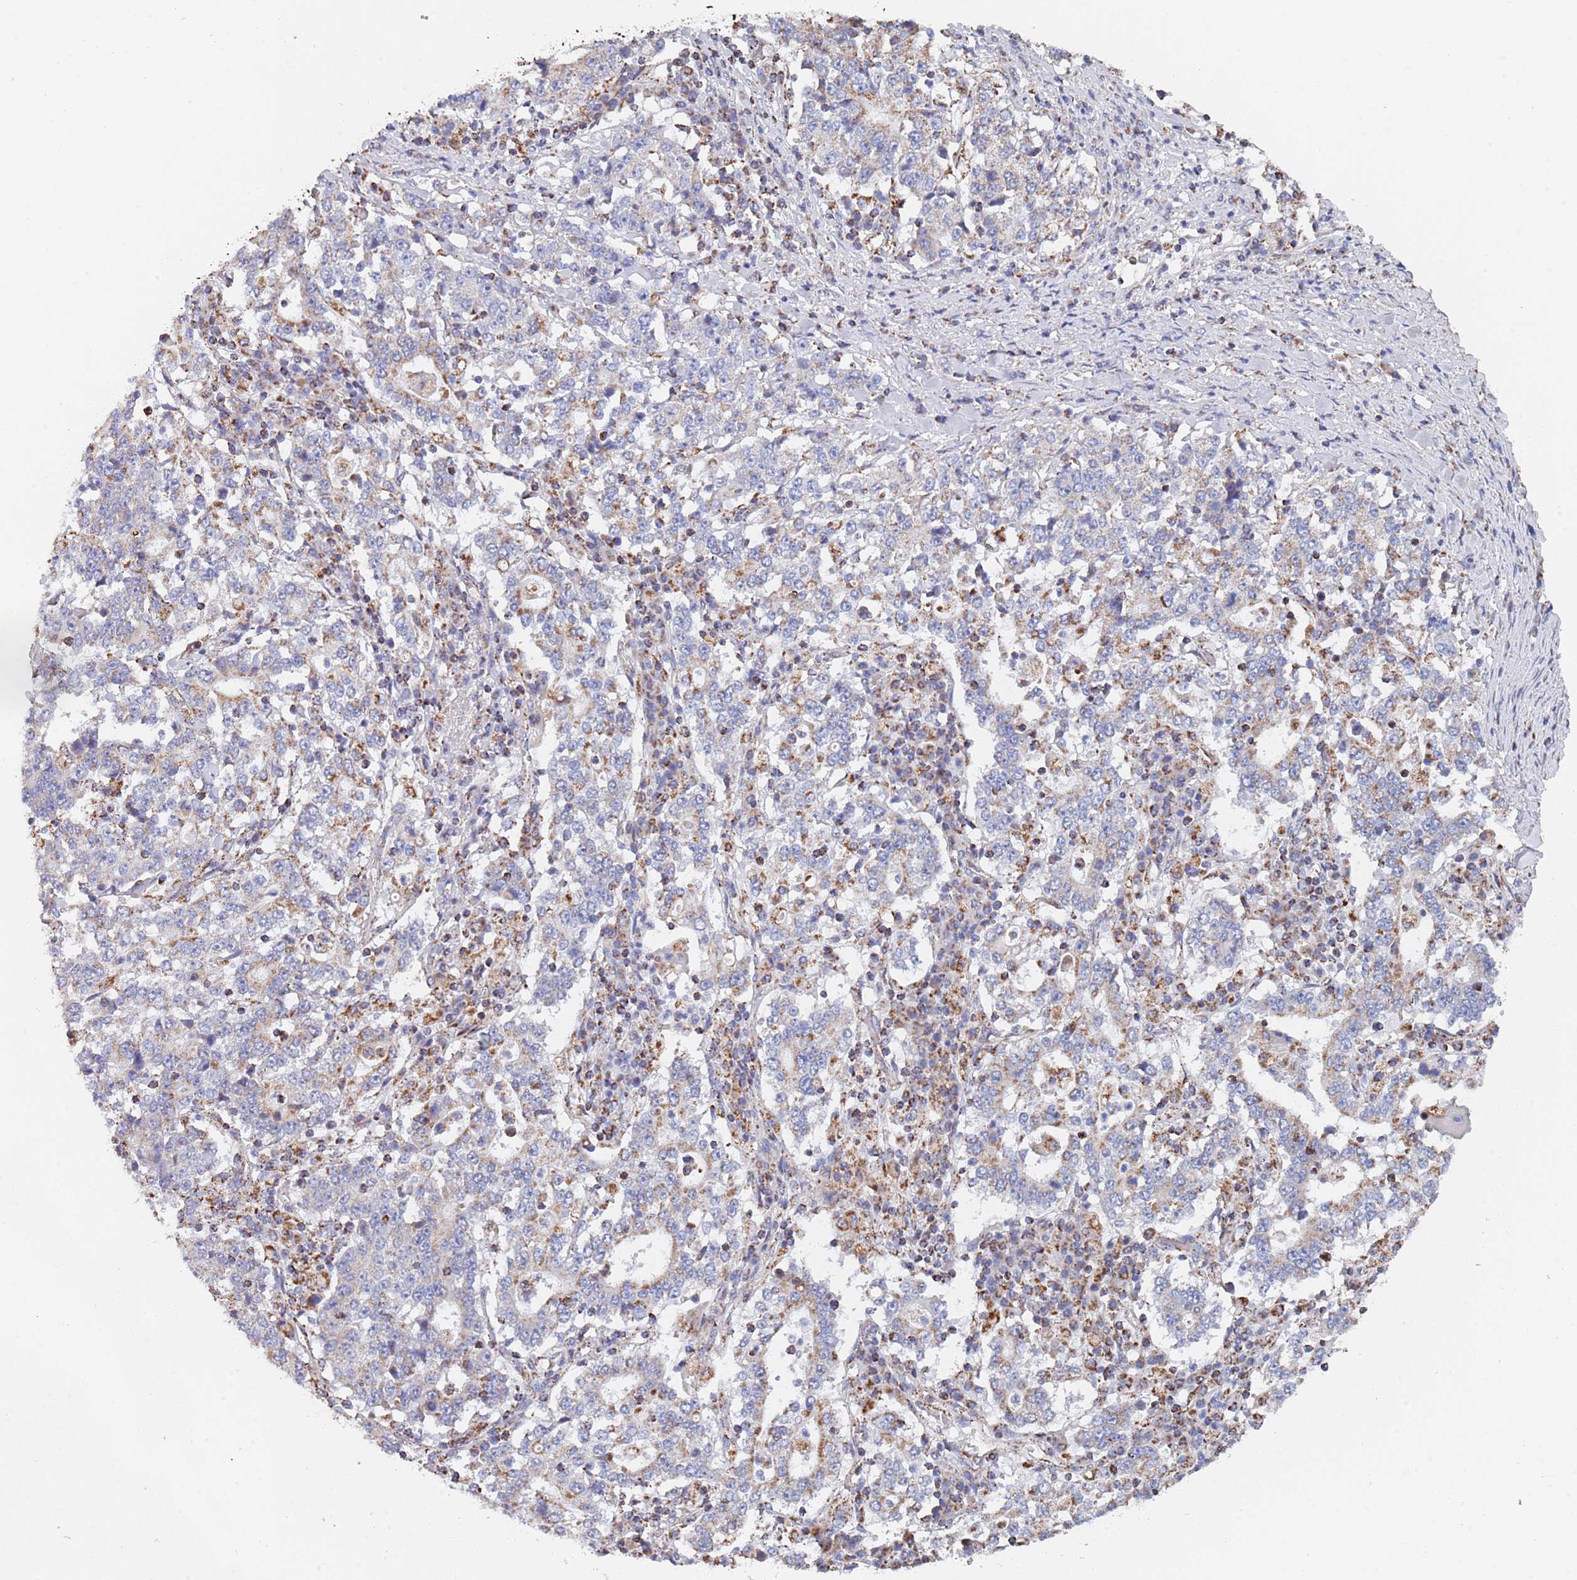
{"staining": {"intensity": "weak", "quantity": "25%-75%", "location": "cytoplasmic/membranous"}, "tissue": "stomach cancer", "cell_type": "Tumor cells", "image_type": "cancer", "snomed": [{"axis": "morphology", "description": "Adenocarcinoma, NOS"}, {"axis": "topography", "description": "Stomach"}], "caption": "Immunohistochemistry (DAB (3,3'-diaminobenzidine)) staining of adenocarcinoma (stomach) exhibits weak cytoplasmic/membranous protein positivity in about 25%-75% of tumor cells.", "gene": "PGP", "patient": {"sex": "male", "age": 59}}